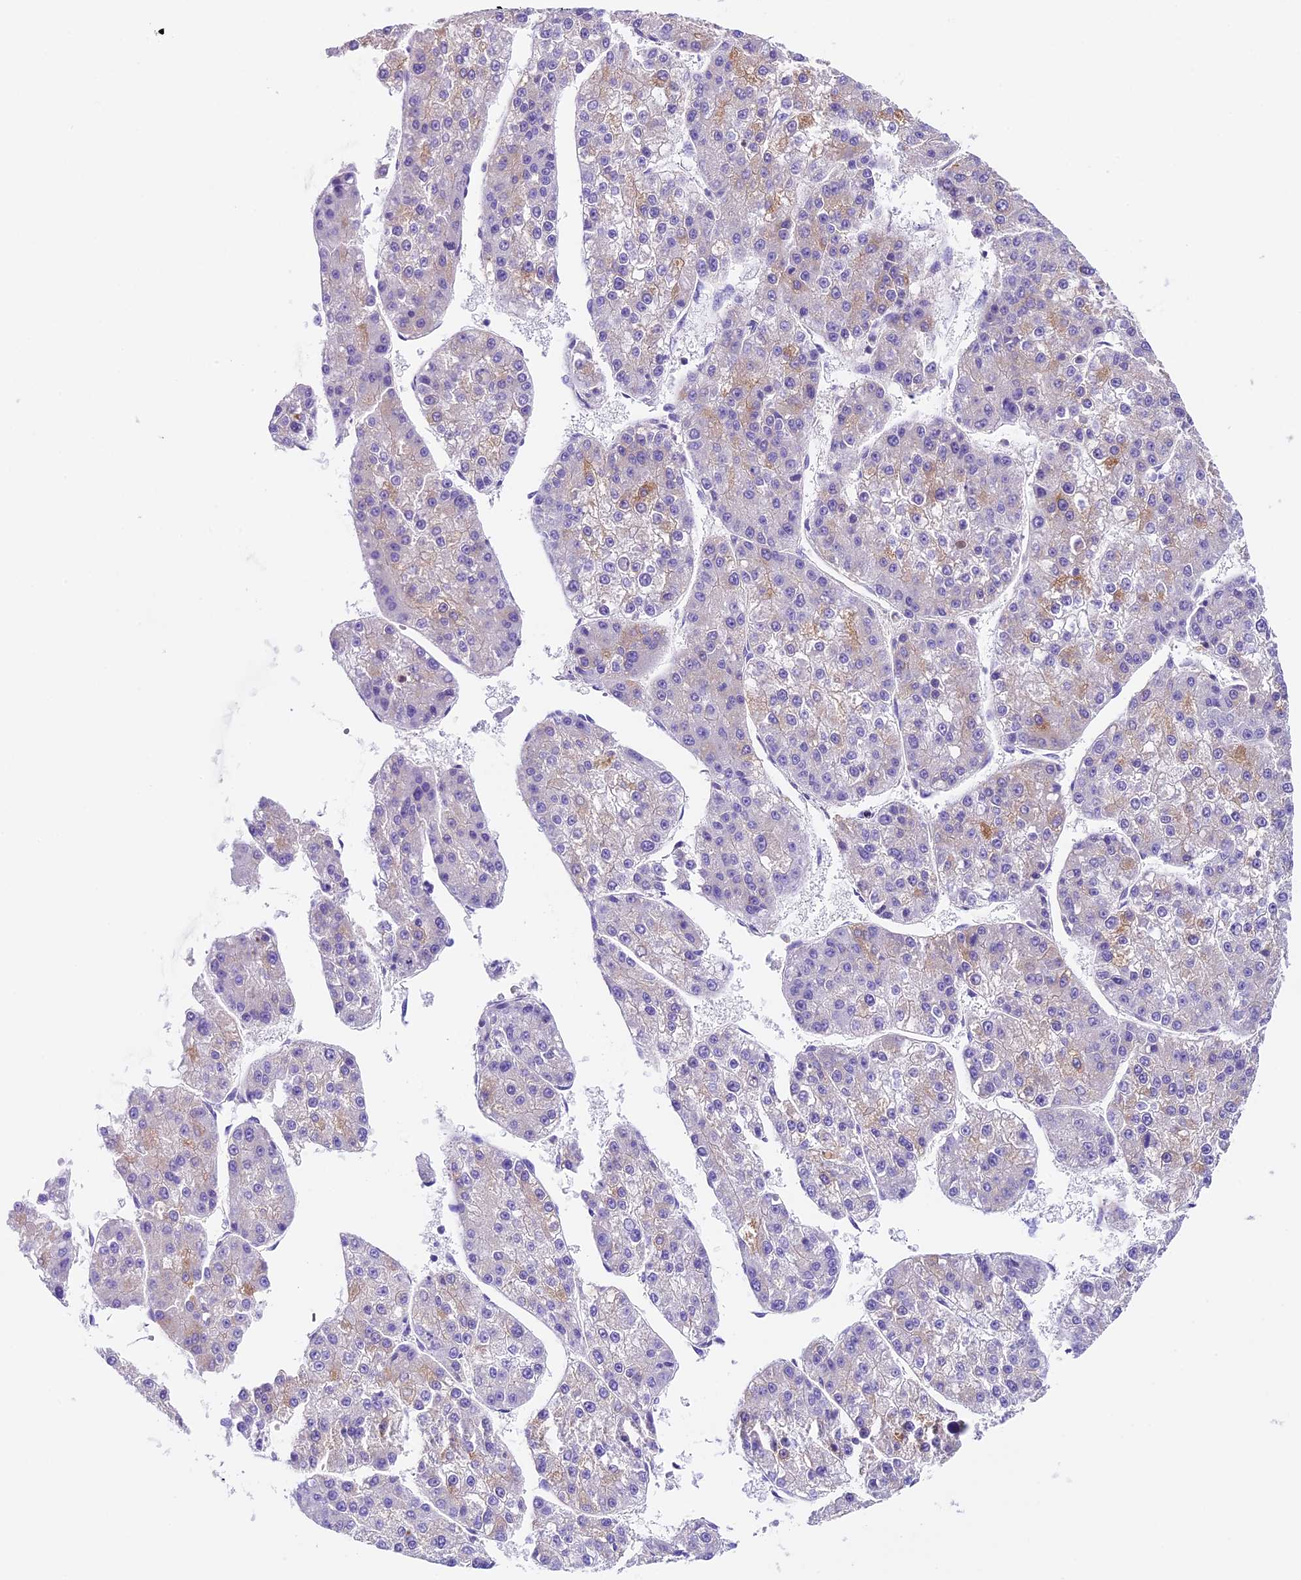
{"staining": {"intensity": "moderate", "quantity": "<25%", "location": "cytoplasmic/membranous"}, "tissue": "liver cancer", "cell_type": "Tumor cells", "image_type": "cancer", "snomed": [{"axis": "morphology", "description": "Carcinoma, Hepatocellular, NOS"}, {"axis": "topography", "description": "Liver"}], "caption": "Tumor cells exhibit low levels of moderate cytoplasmic/membranous positivity in about <25% of cells in human liver cancer.", "gene": "TBC1D1", "patient": {"sex": "female", "age": 73}}